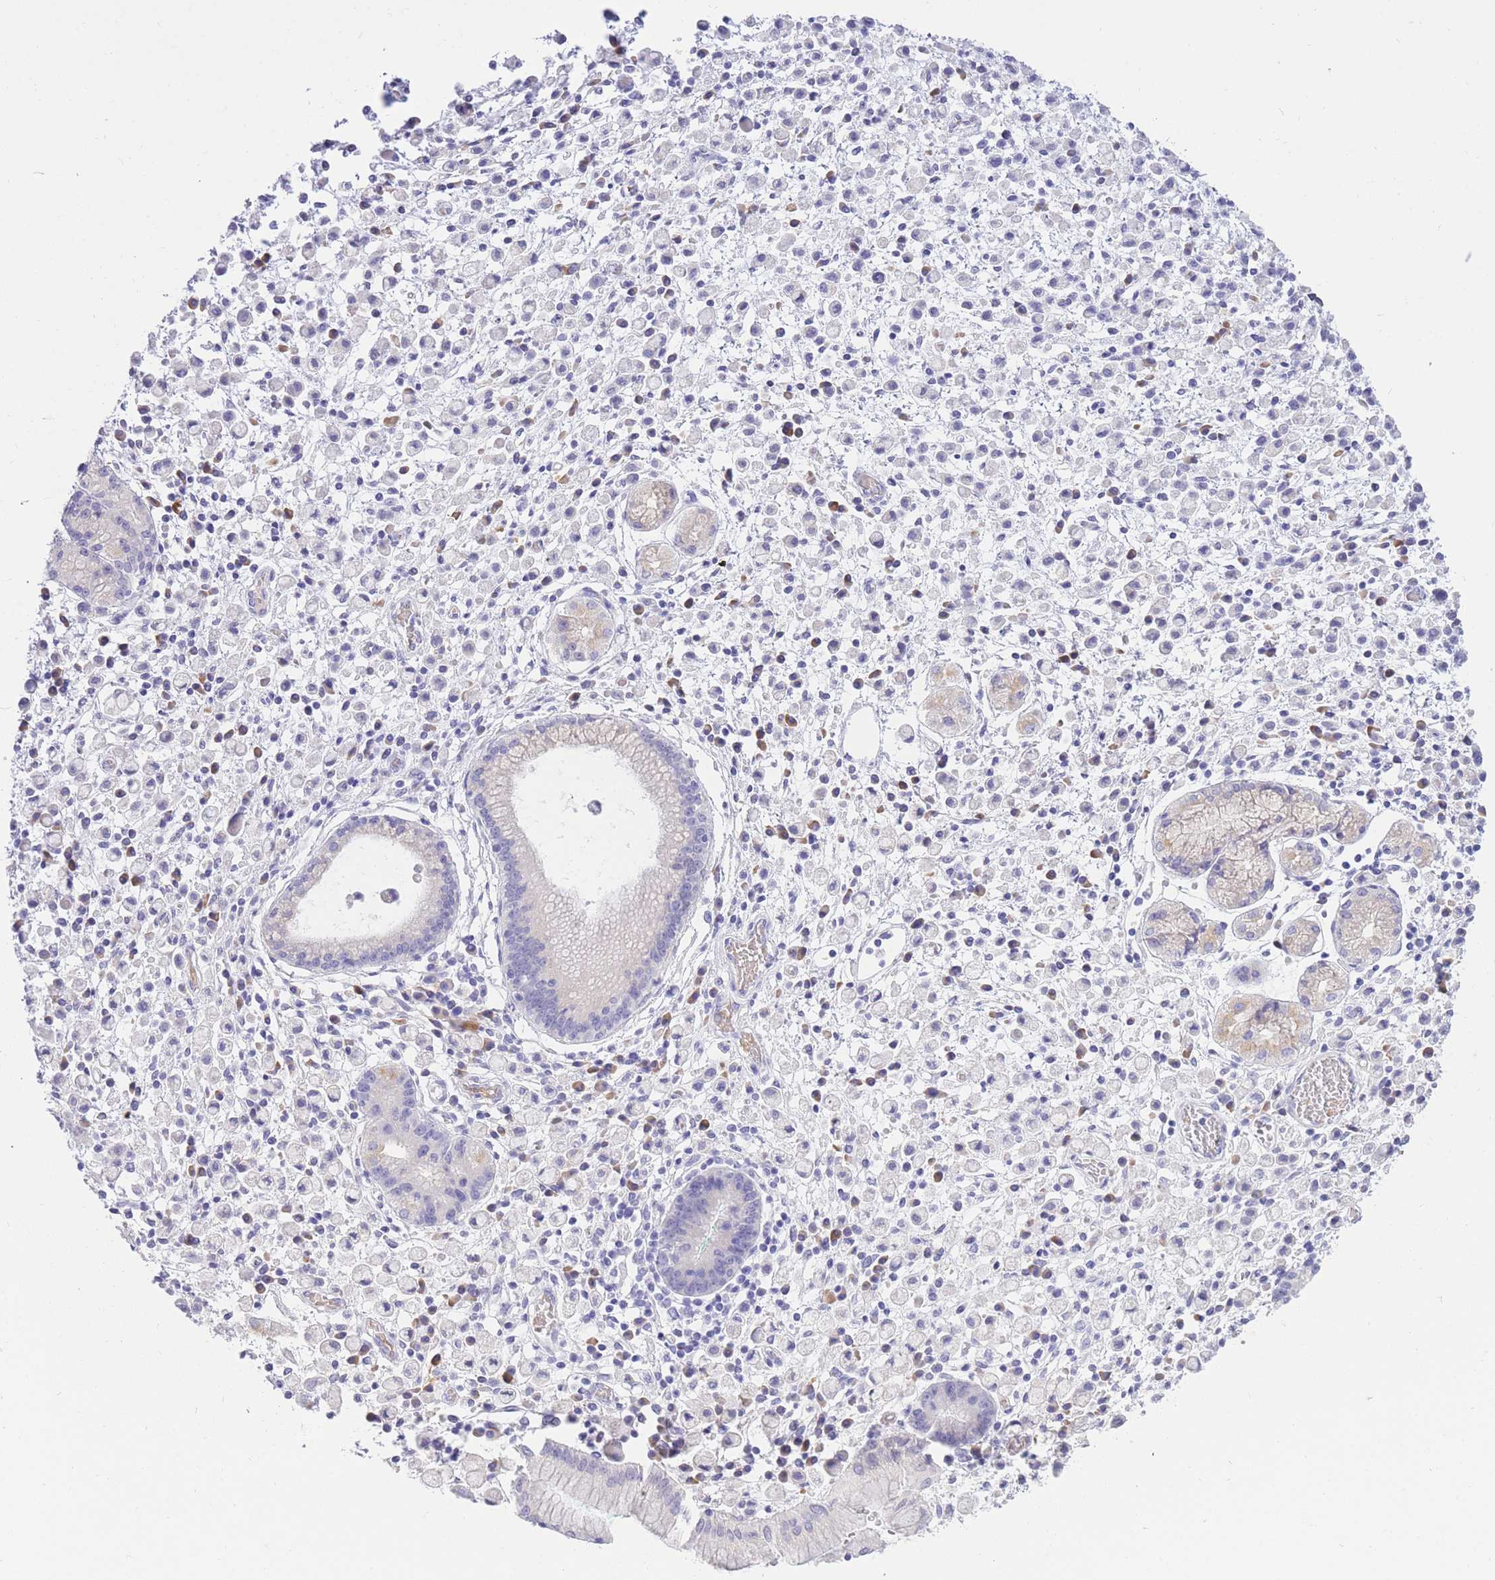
{"staining": {"intensity": "negative", "quantity": "none", "location": "none"}, "tissue": "stomach cancer", "cell_type": "Tumor cells", "image_type": "cancer", "snomed": [{"axis": "morphology", "description": "Adenocarcinoma, NOS"}, {"axis": "topography", "description": "Stomach"}], "caption": "Immunohistochemistry (IHC) micrograph of neoplastic tissue: stomach cancer stained with DAB shows no significant protein staining in tumor cells.", "gene": "SSUH2", "patient": {"sex": "male", "age": 77}}